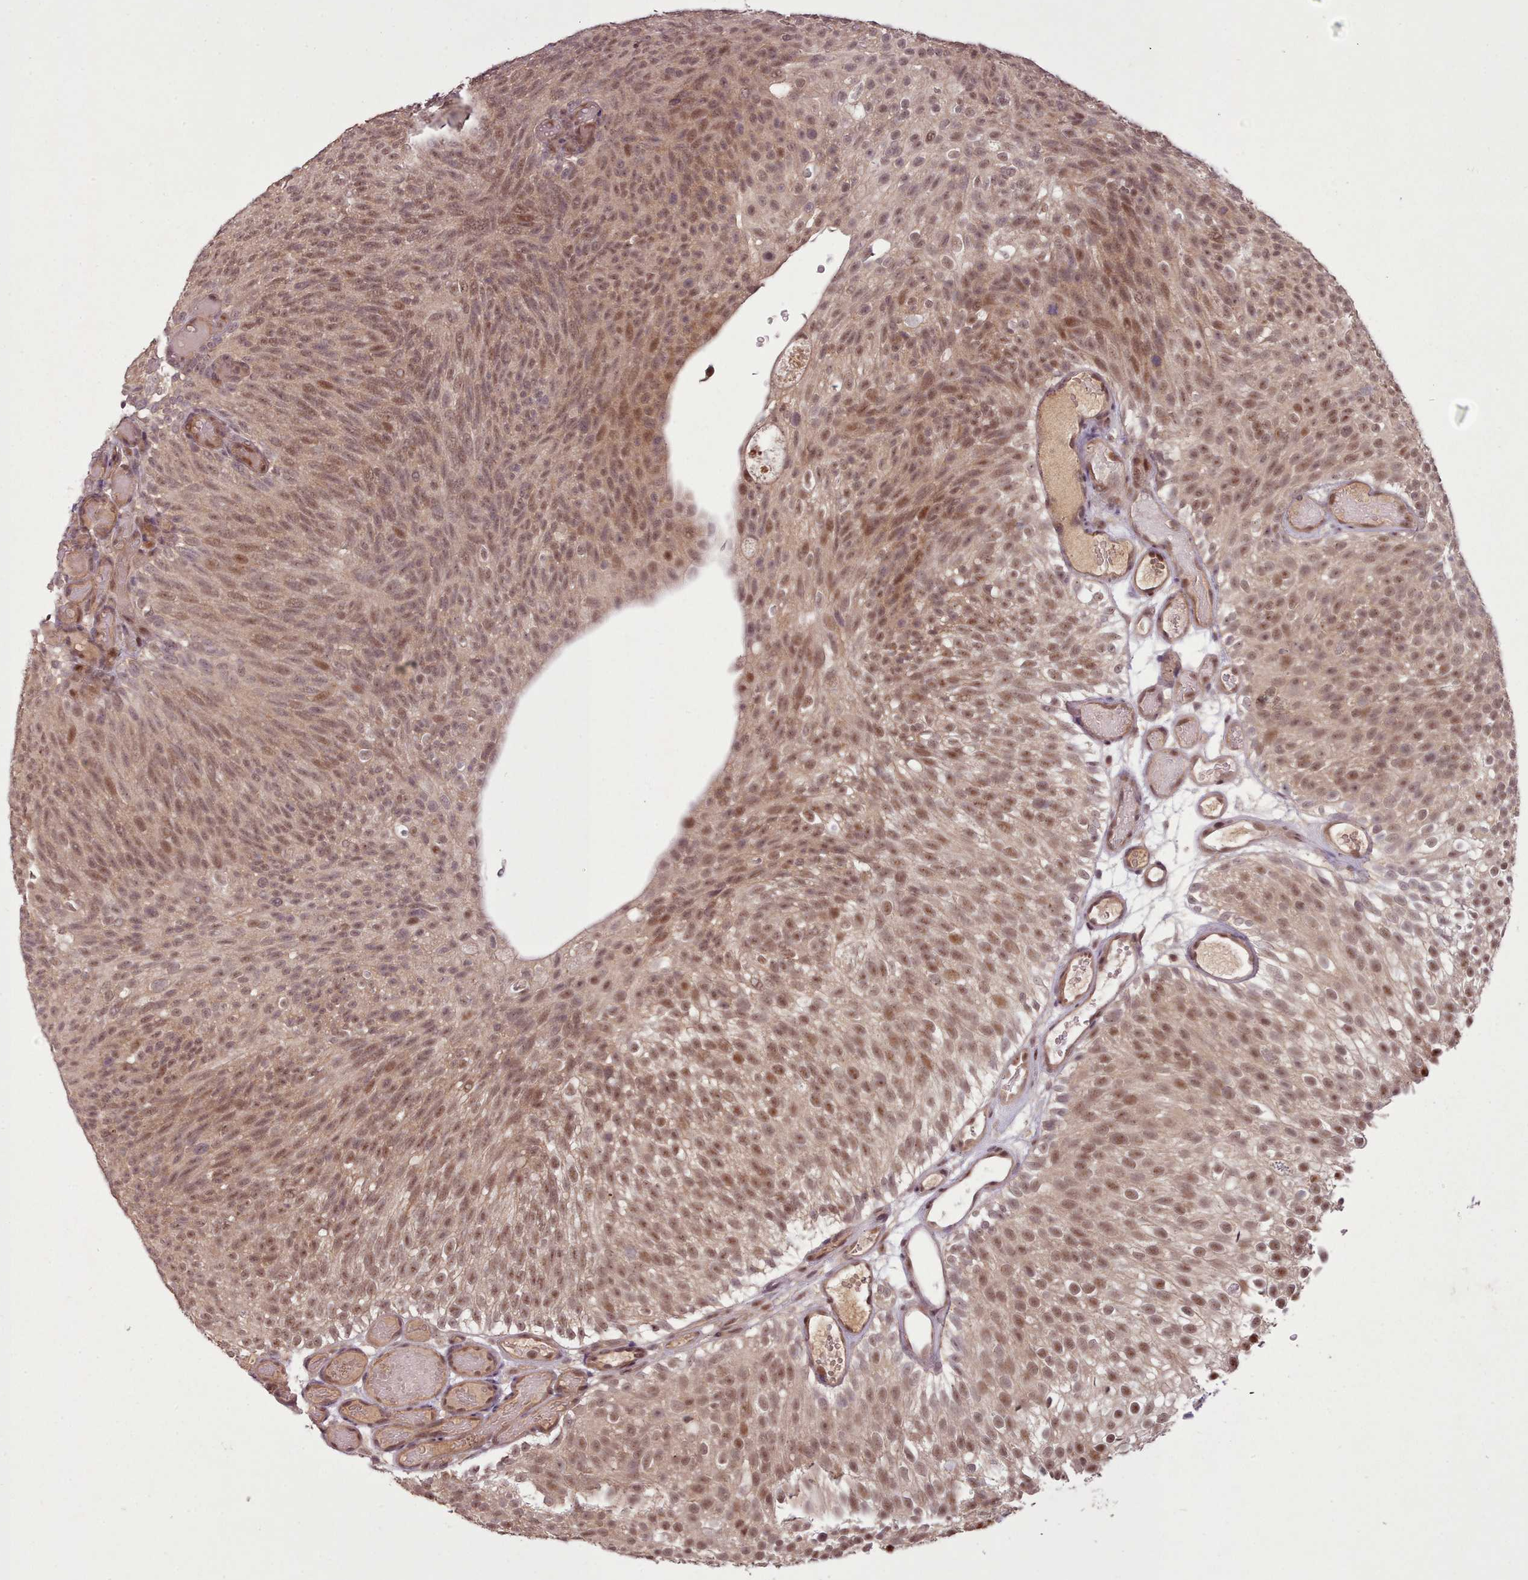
{"staining": {"intensity": "moderate", "quantity": ">75%", "location": "cytoplasmic/membranous,nuclear"}, "tissue": "urothelial cancer", "cell_type": "Tumor cells", "image_type": "cancer", "snomed": [{"axis": "morphology", "description": "Urothelial carcinoma, Low grade"}, {"axis": "topography", "description": "Urinary bladder"}], "caption": "Urothelial cancer stained with DAB (3,3'-diaminobenzidine) immunohistochemistry shows medium levels of moderate cytoplasmic/membranous and nuclear staining in about >75% of tumor cells. The staining was performed using DAB to visualize the protein expression in brown, while the nuclei were stained in blue with hematoxylin (Magnification: 20x).", "gene": "CDC6", "patient": {"sex": "male", "age": 78}}